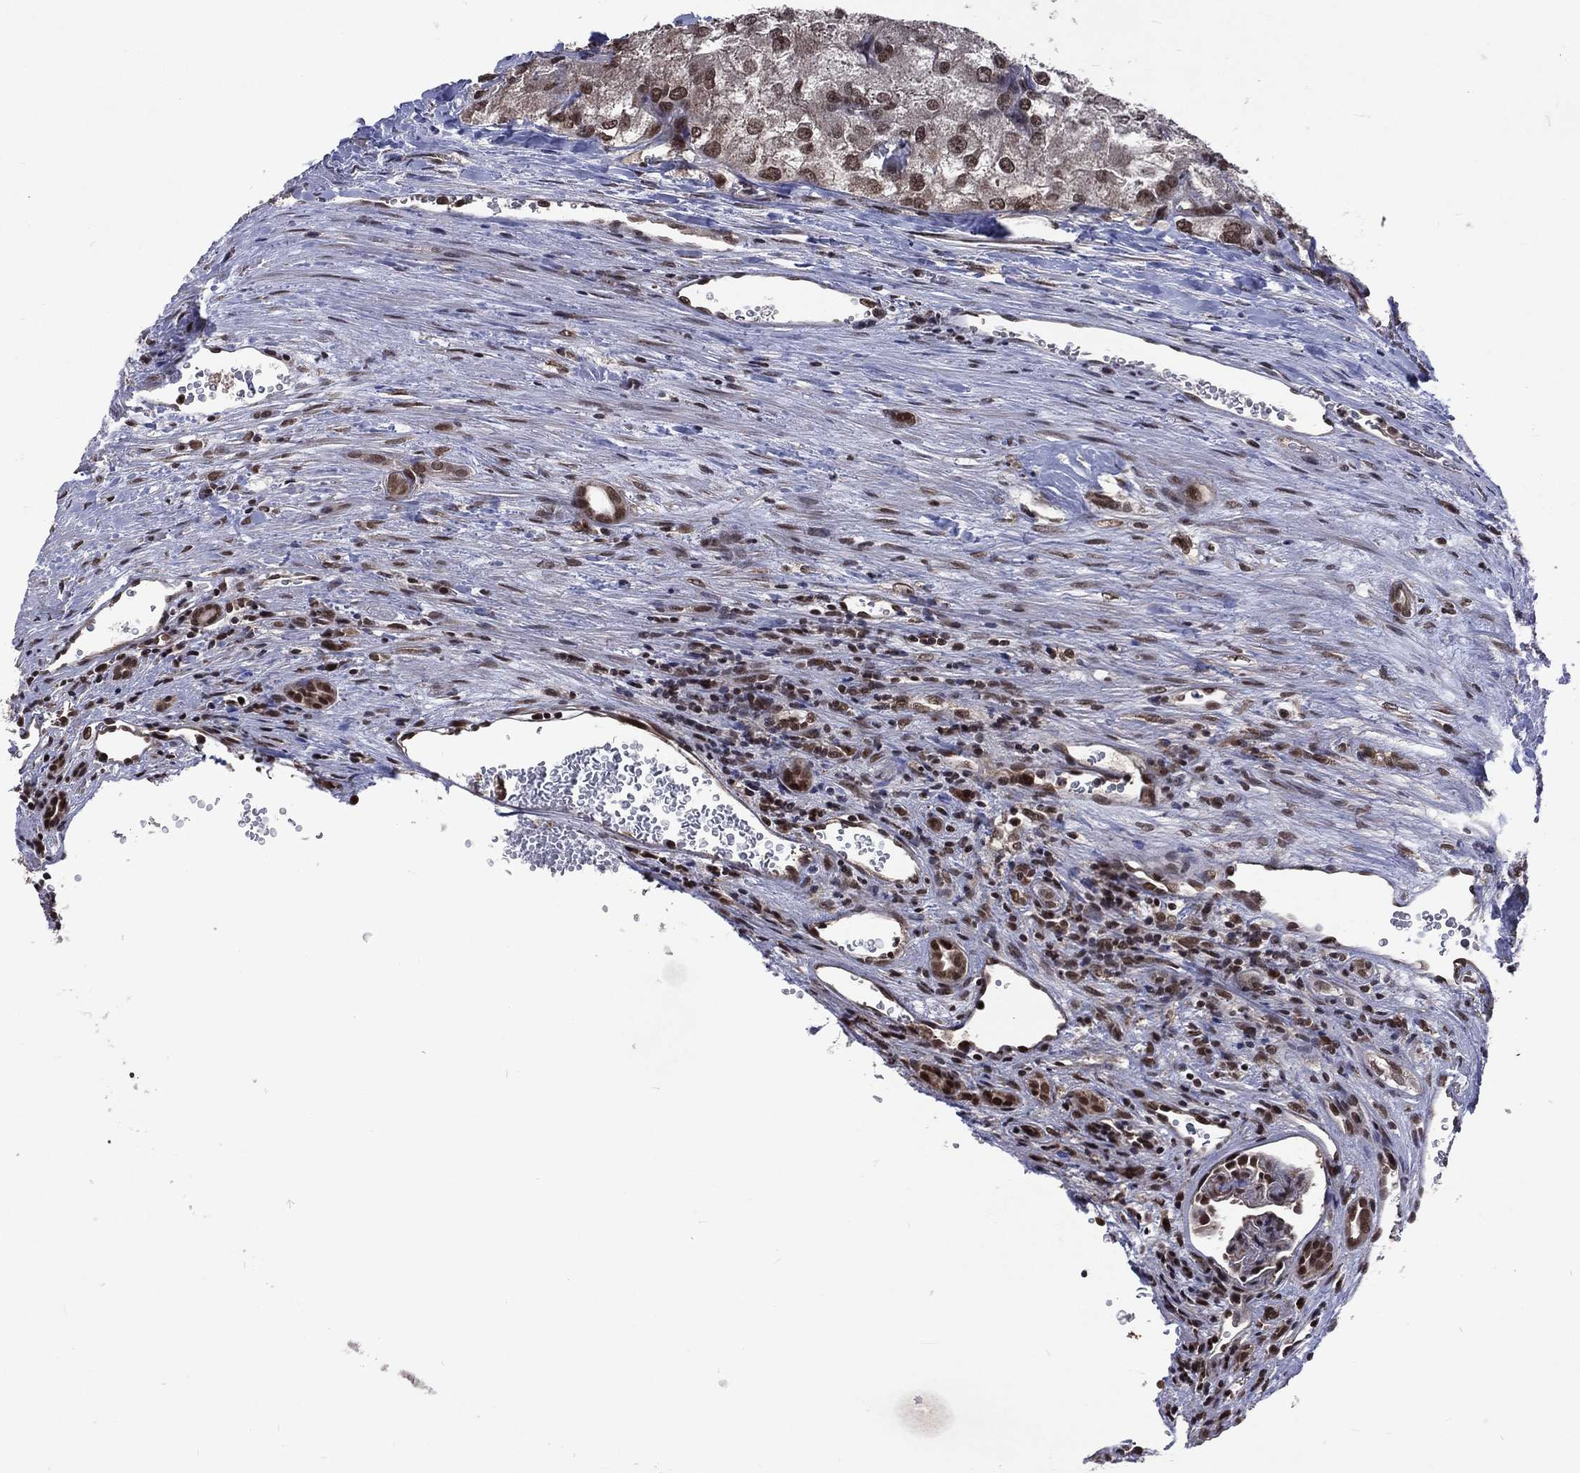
{"staining": {"intensity": "moderate", "quantity": "<25%", "location": "nuclear"}, "tissue": "renal cancer", "cell_type": "Tumor cells", "image_type": "cancer", "snomed": [{"axis": "morphology", "description": "Adenocarcinoma, NOS"}, {"axis": "topography", "description": "Kidney"}], "caption": "Immunohistochemistry (IHC) micrograph of neoplastic tissue: human renal cancer stained using IHC displays low levels of moderate protein expression localized specifically in the nuclear of tumor cells, appearing as a nuclear brown color.", "gene": "DMAP1", "patient": {"sex": "female", "age": 70}}